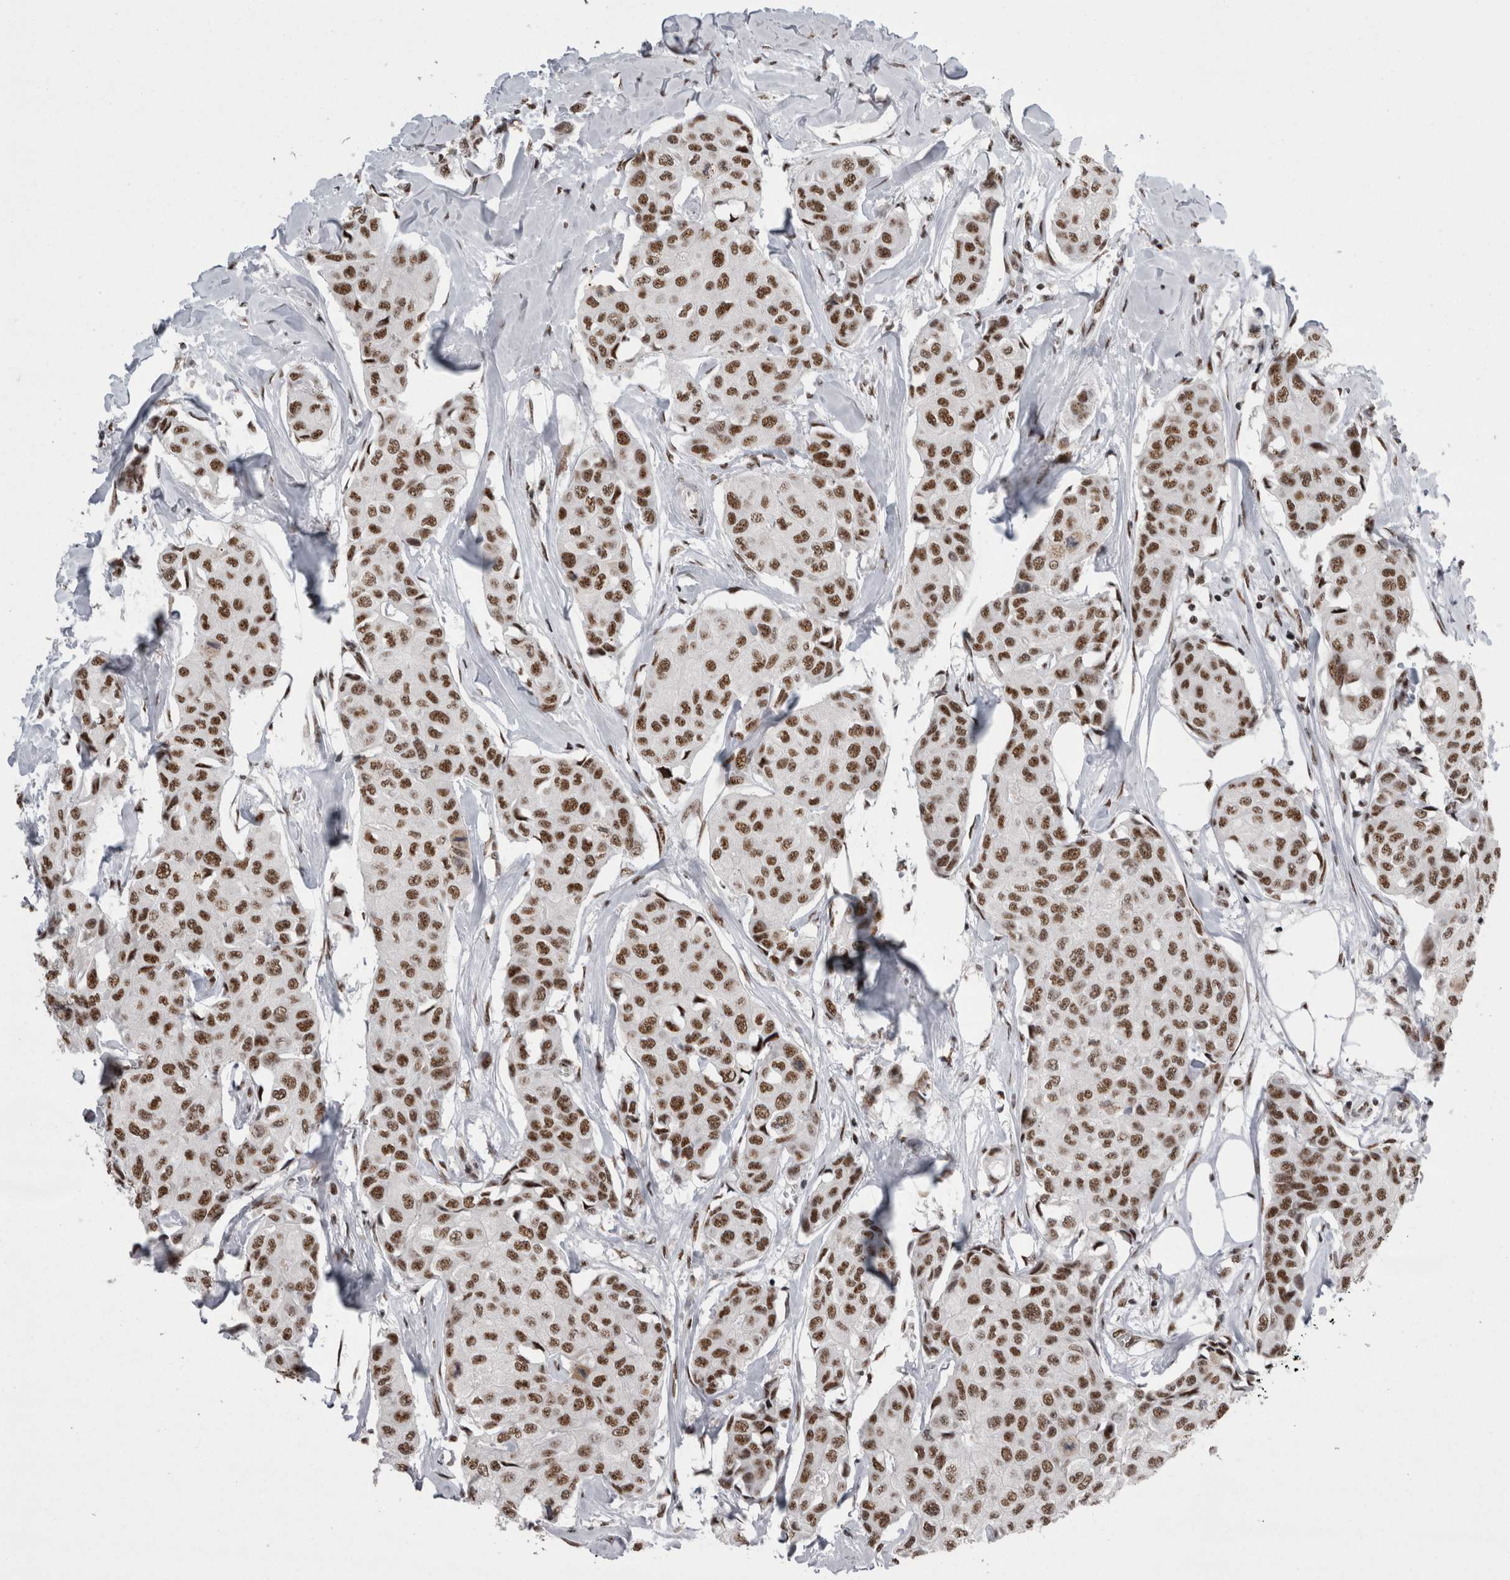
{"staining": {"intensity": "moderate", "quantity": ">75%", "location": "nuclear"}, "tissue": "breast cancer", "cell_type": "Tumor cells", "image_type": "cancer", "snomed": [{"axis": "morphology", "description": "Duct carcinoma"}, {"axis": "topography", "description": "Breast"}], "caption": "A micrograph of human breast cancer stained for a protein reveals moderate nuclear brown staining in tumor cells.", "gene": "SNRNP40", "patient": {"sex": "female", "age": 80}}